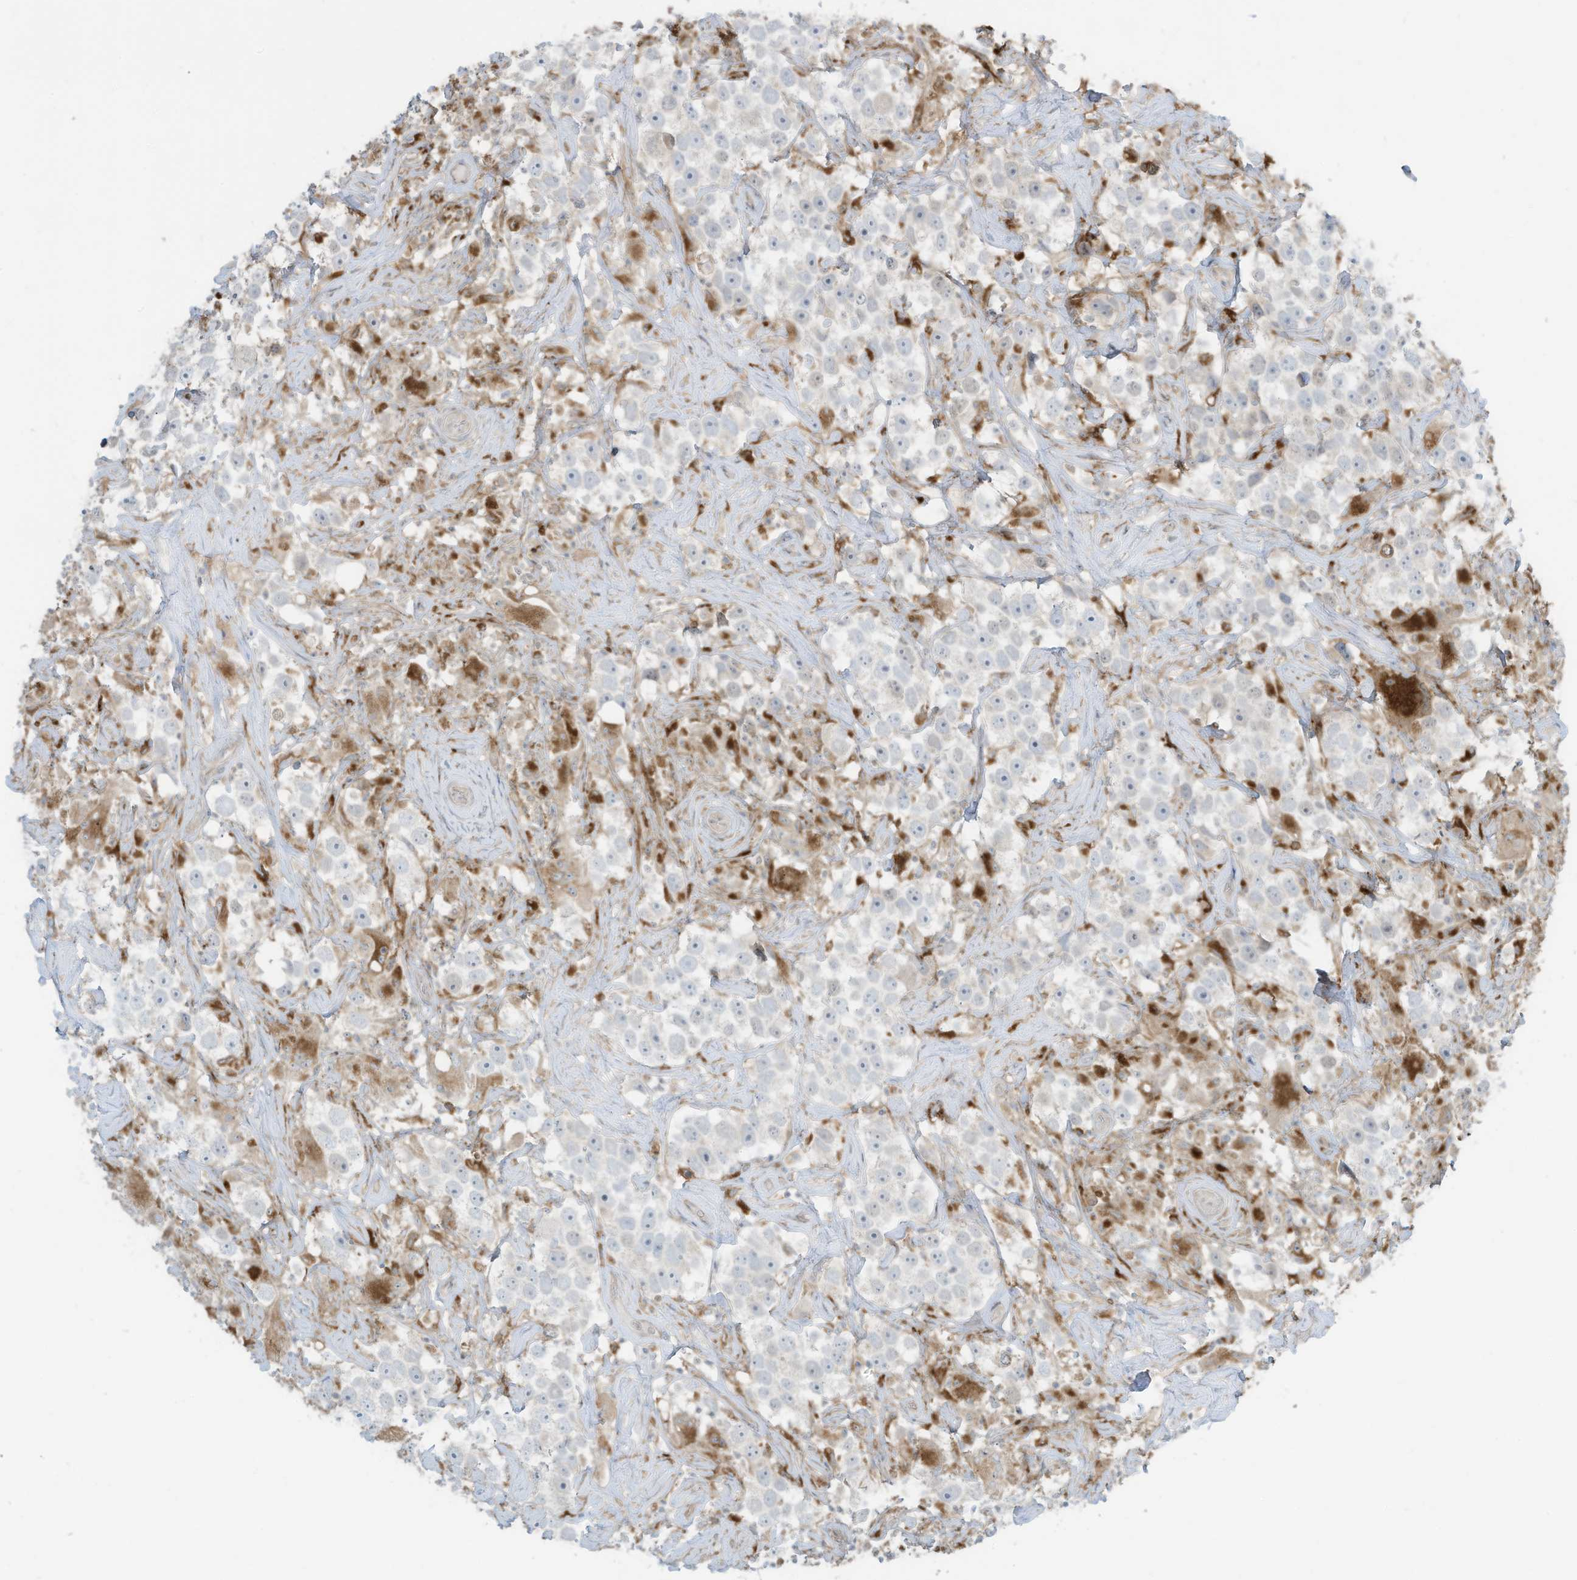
{"staining": {"intensity": "negative", "quantity": "none", "location": "none"}, "tissue": "testis cancer", "cell_type": "Tumor cells", "image_type": "cancer", "snomed": [{"axis": "morphology", "description": "Seminoma, NOS"}, {"axis": "topography", "description": "Testis"}], "caption": "High power microscopy histopathology image of an IHC image of testis cancer (seminoma), revealing no significant expression in tumor cells. (DAB immunohistochemistry (IHC) with hematoxylin counter stain).", "gene": "DZIP3", "patient": {"sex": "male", "age": 49}}